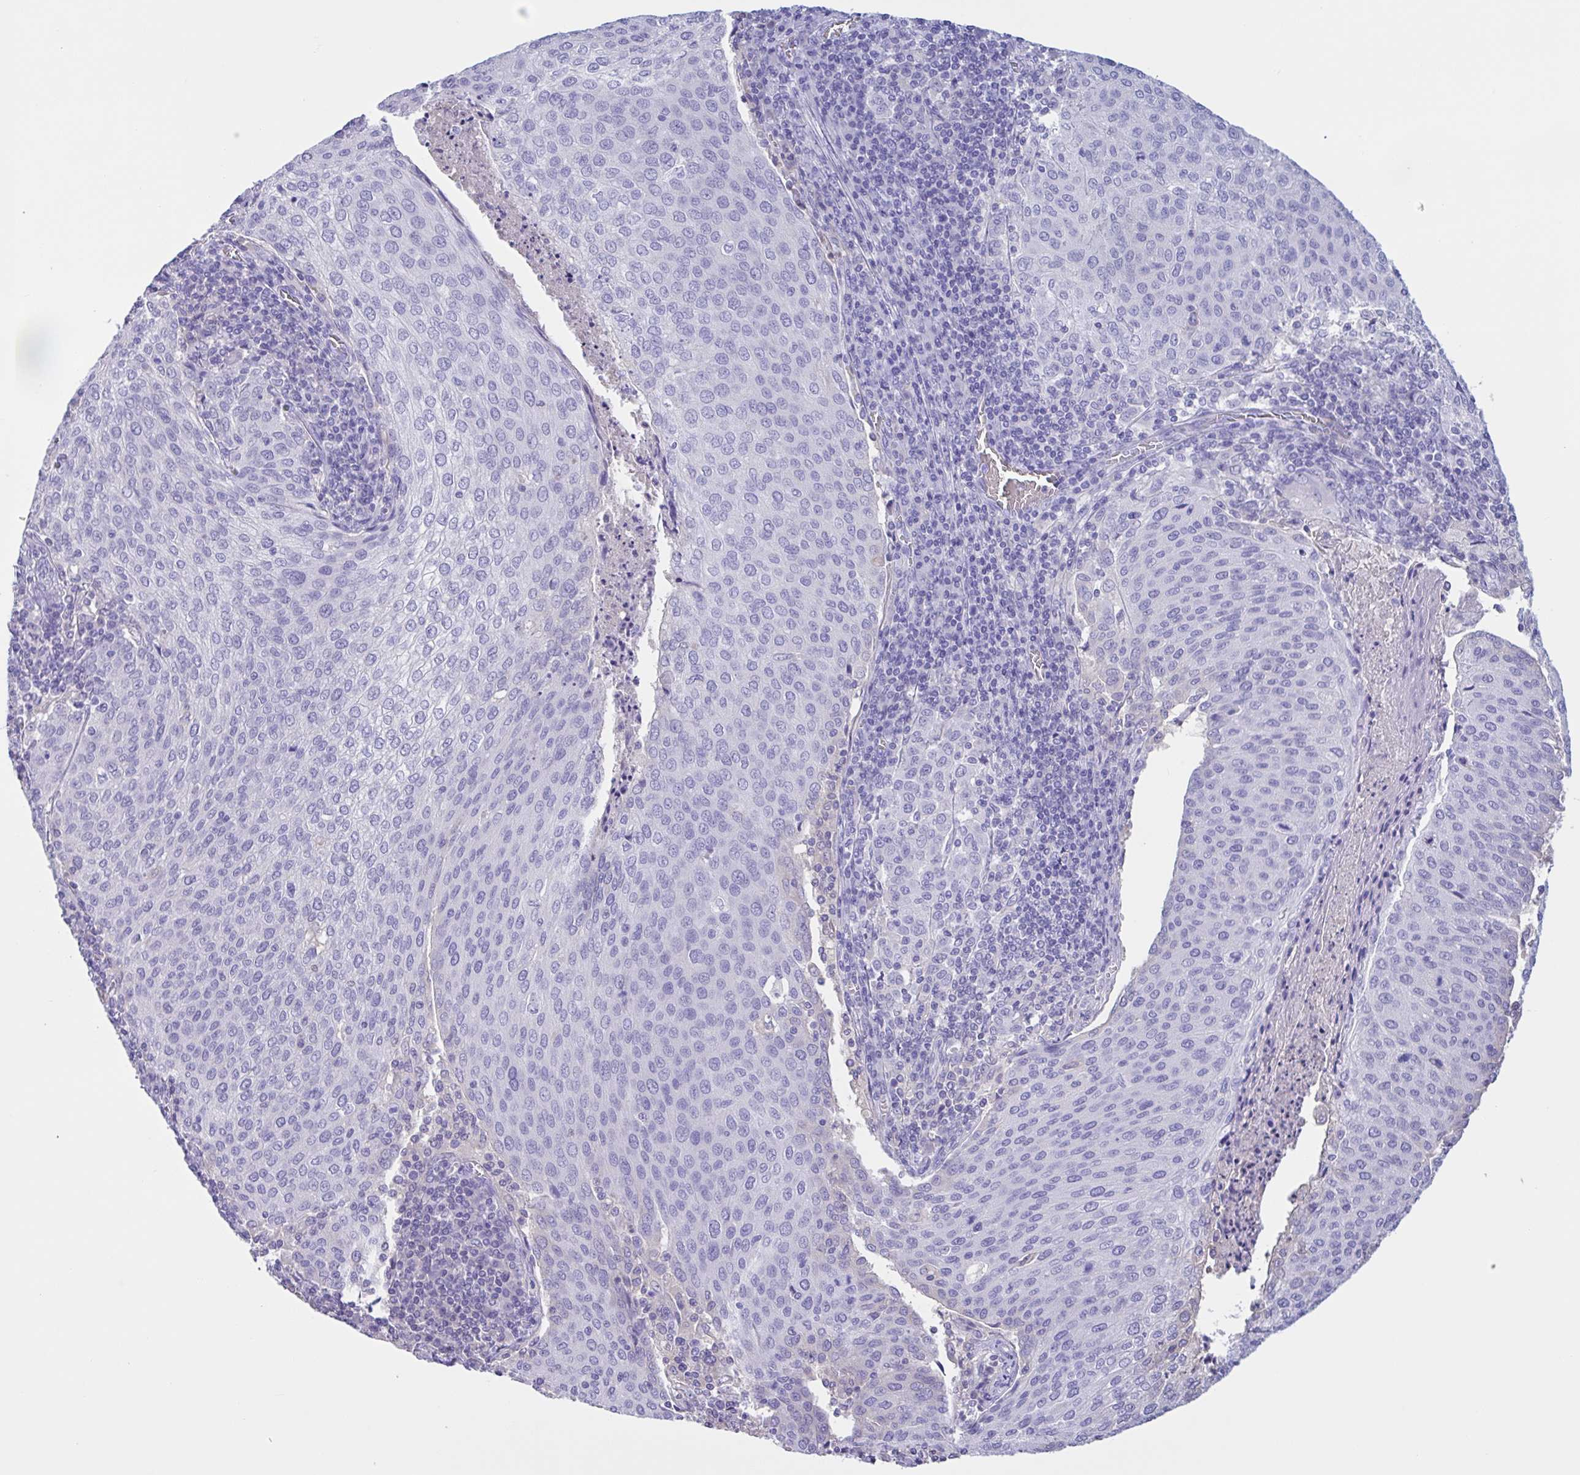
{"staining": {"intensity": "negative", "quantity": "none", "location": "none"}, "tissue": "cervical cancer", "cell_type": "Tumor cells", "image_type": "cancer", "snomed": [{"axis": "morphology", "description": "Squamous cell carcinoma, NOS"}, {"axis": "topography", "description": "Cervix"}], "caption": "There is no significant positivity in tumor cells of cervical cancer.", "gene": "LARGE2", "patient": {"sex": "female", "age": 46}}